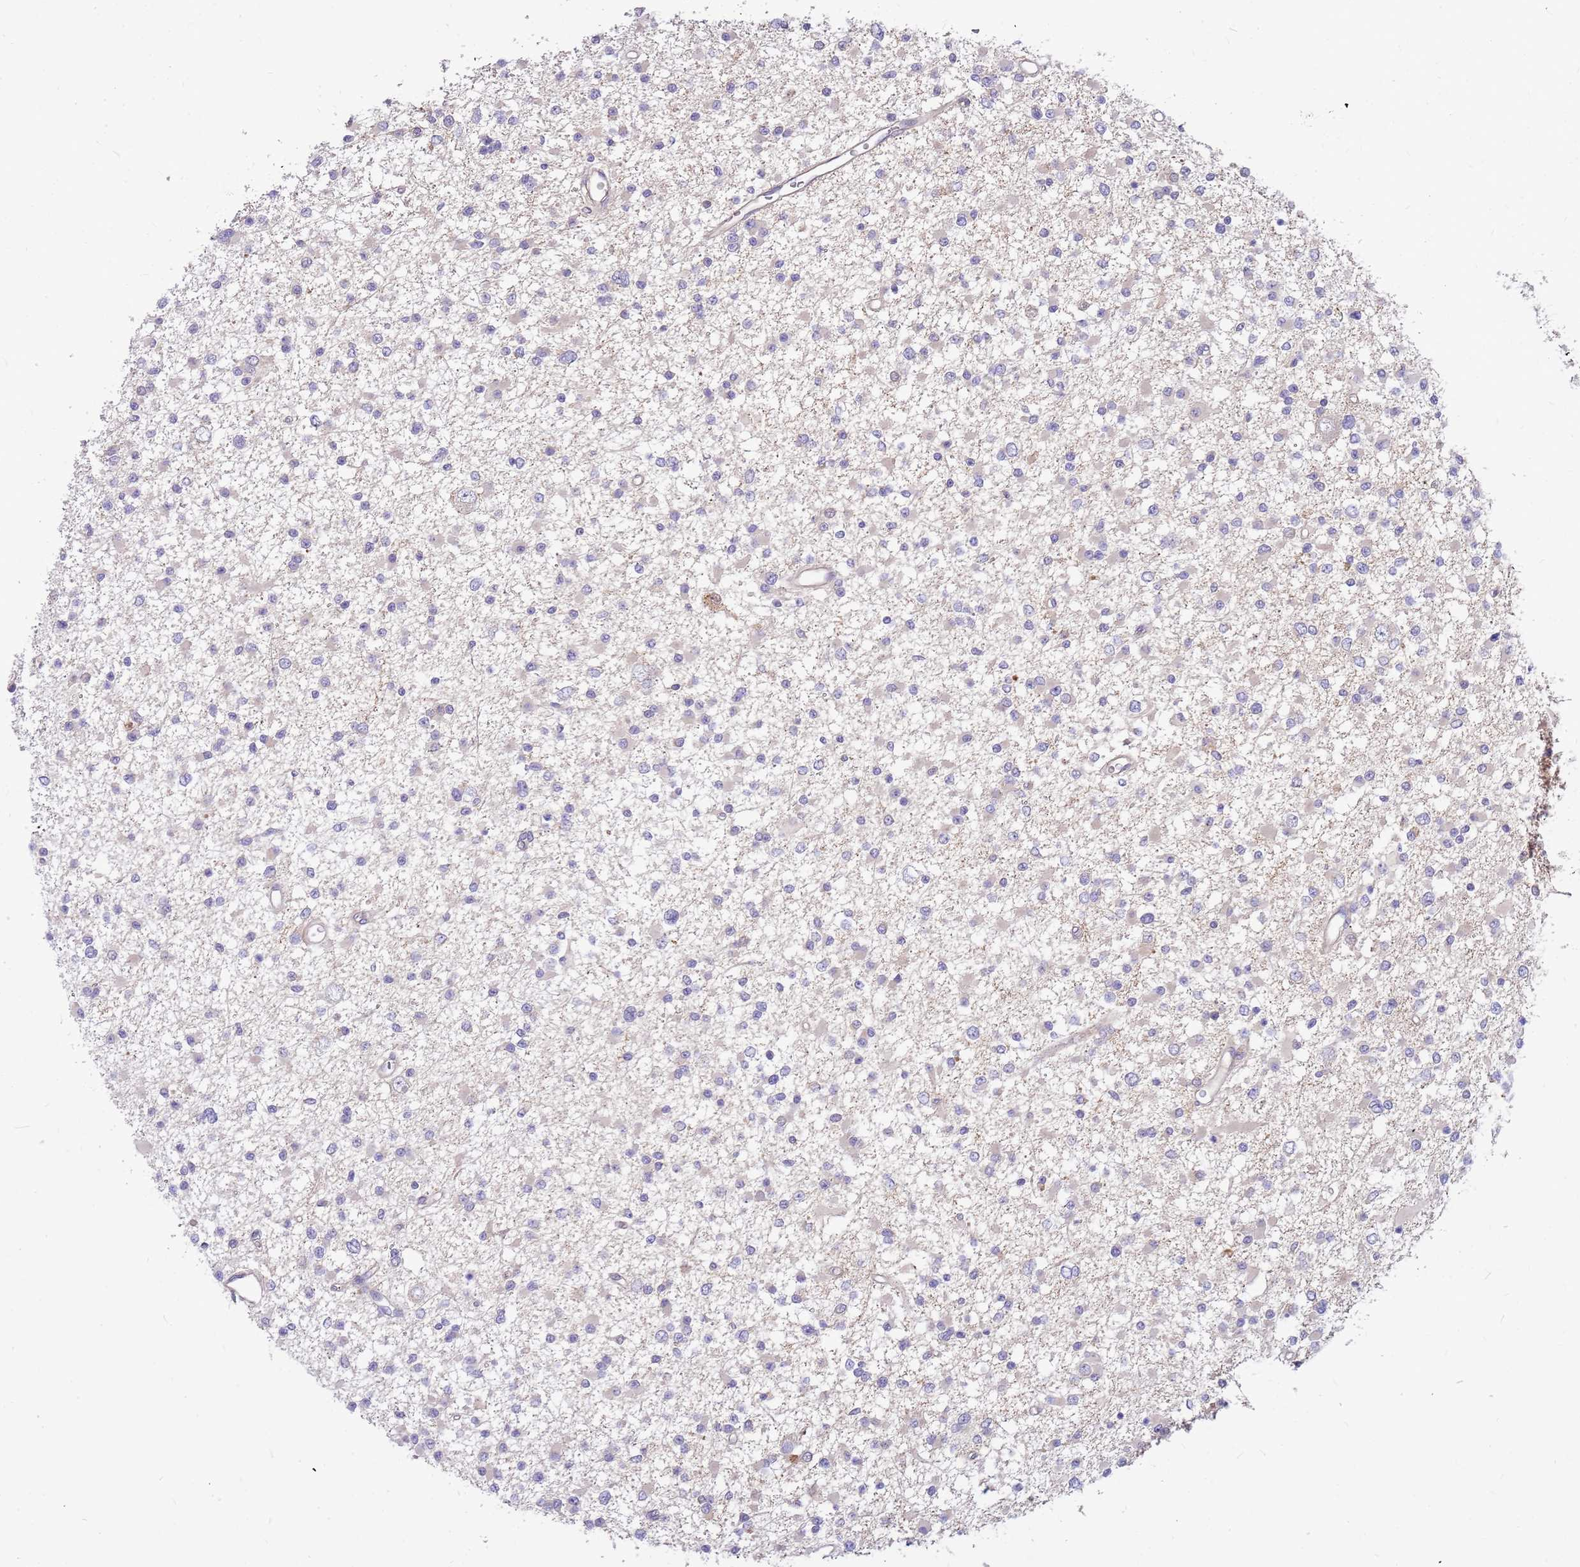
{"staining": {"intensity": "negative", "quantity": "none", "location": "none"}, "tissue": "glioma", "cell_type": "Tumor cells", "image_type": "cancer", "snomed": [{"axis": "morphology", "description": "Glioma, malignant, Low grade"}, {"axis": "topography", "description": "Brain"}], "caption": "This is a photomicrograph of IHC staining of low-grade glioma (malignant), which shows no expression in tumor cells. Brightfield microscopy of immunohistochemistry stained with DAB (3,3'-diaminobenzidine) (brown) and hematoxylin (blue), captured at high magnification.", "gene": "MVD", "patient": {"sex": "female", "age": 22}}